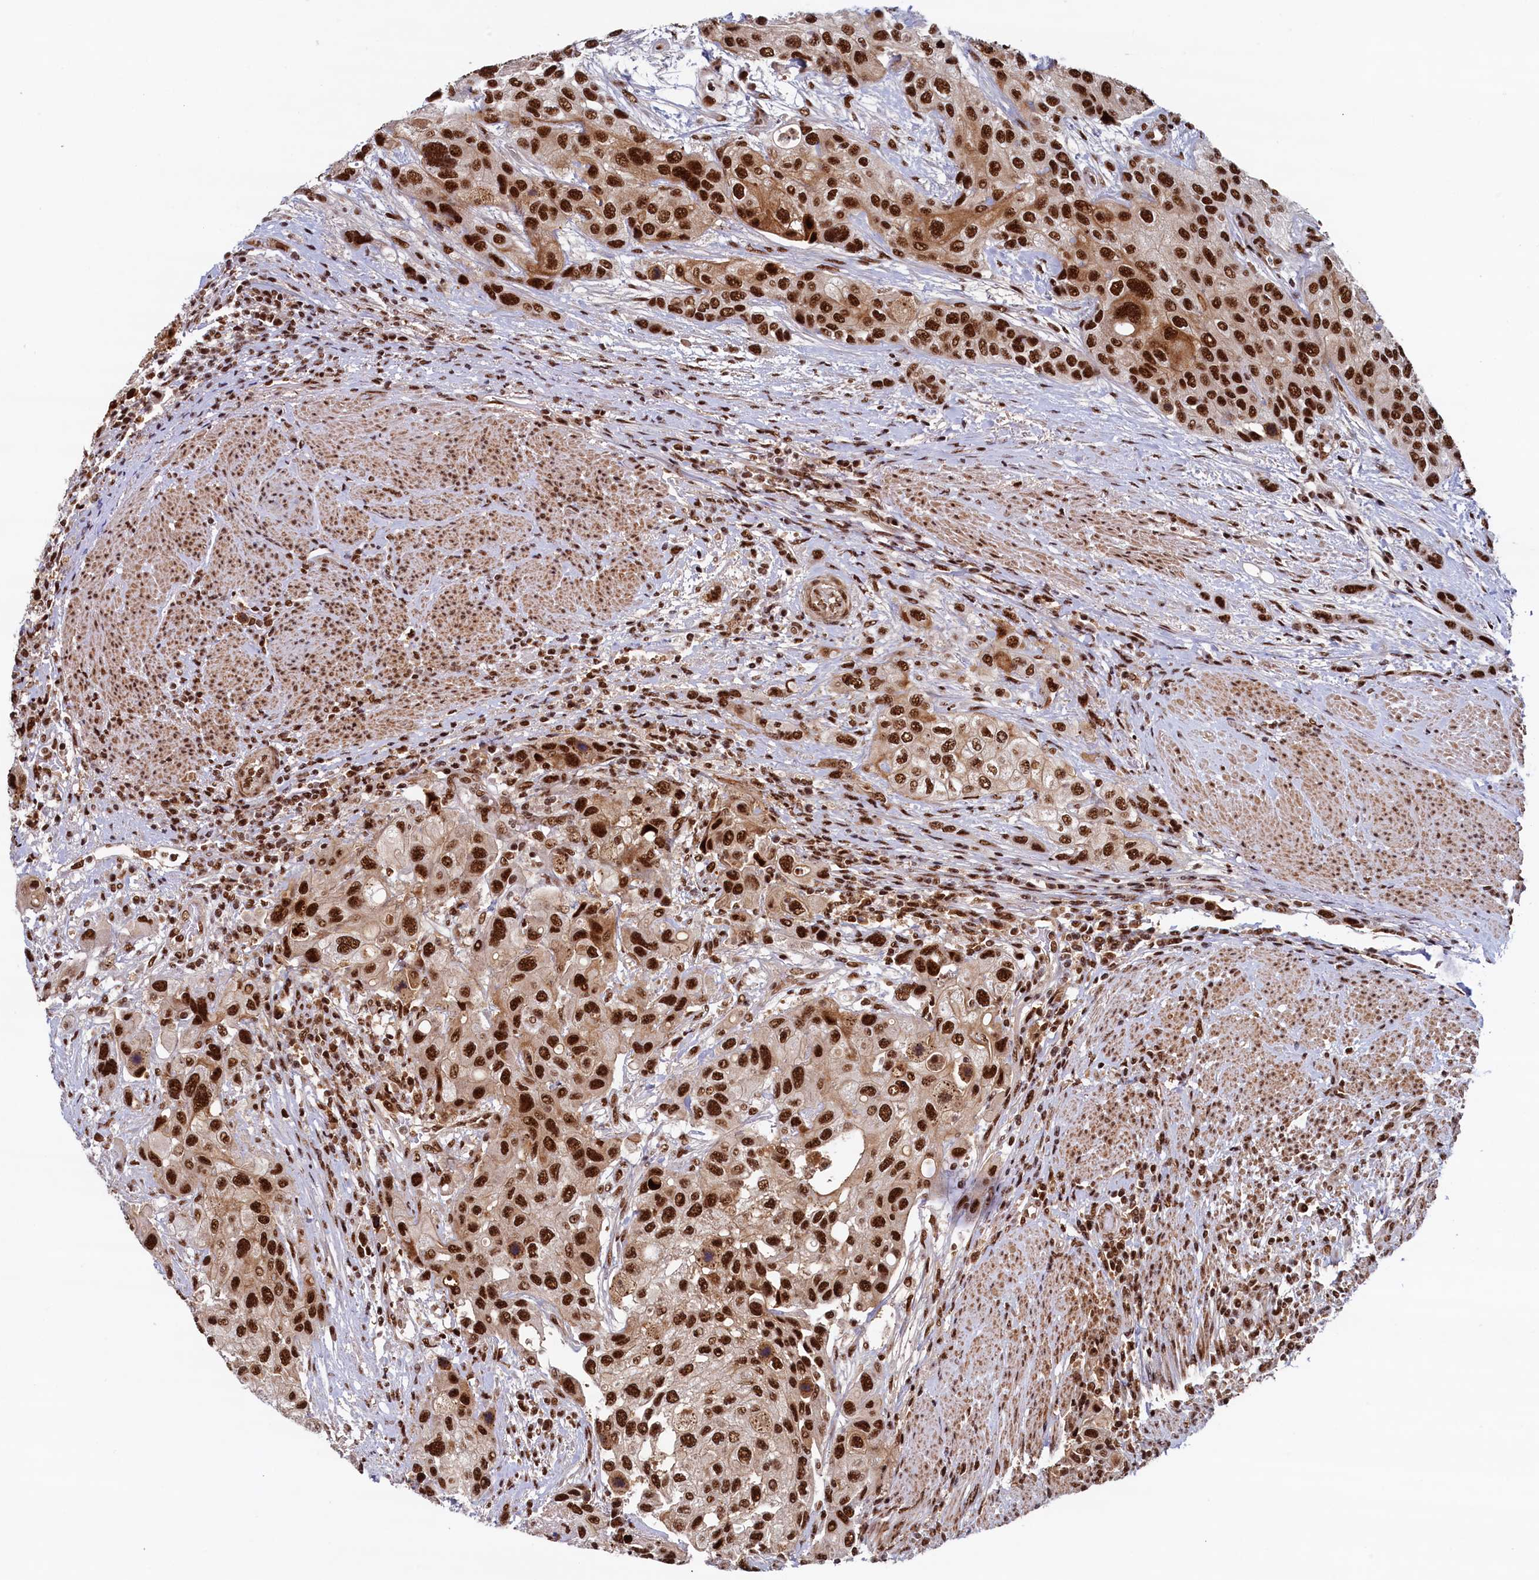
{"staining": {"intensity": "strong", "quantity": ">75%", "location": "nuclear"}, "tissue": "urothelial cancer", "cell_type": "Tumor cells", "image_type": "cancer", "snomed": [{"axis": "morphology", "description": "Normal tissue, NOS"}, {"axis": "morphology", "description": "Urothelial carcinoma, High grade"}, {"axis": "topography", "description": "Vascular tissue"}, {"axis": "topography", "description": "Urinary bladder"}], "caption": "An image of urothelial carcinoma (high-grade) stained for a protein exhibits strong nuclear brown staining in tumor cells. Using DAB (3,3'-diaminobenzidine) (brown) and hematoxylin (blue) stains, captured at high magnification using brightfield microscopy.", "gene": "ZC3H18", "patient": {"sex": "female", "age": 56}}